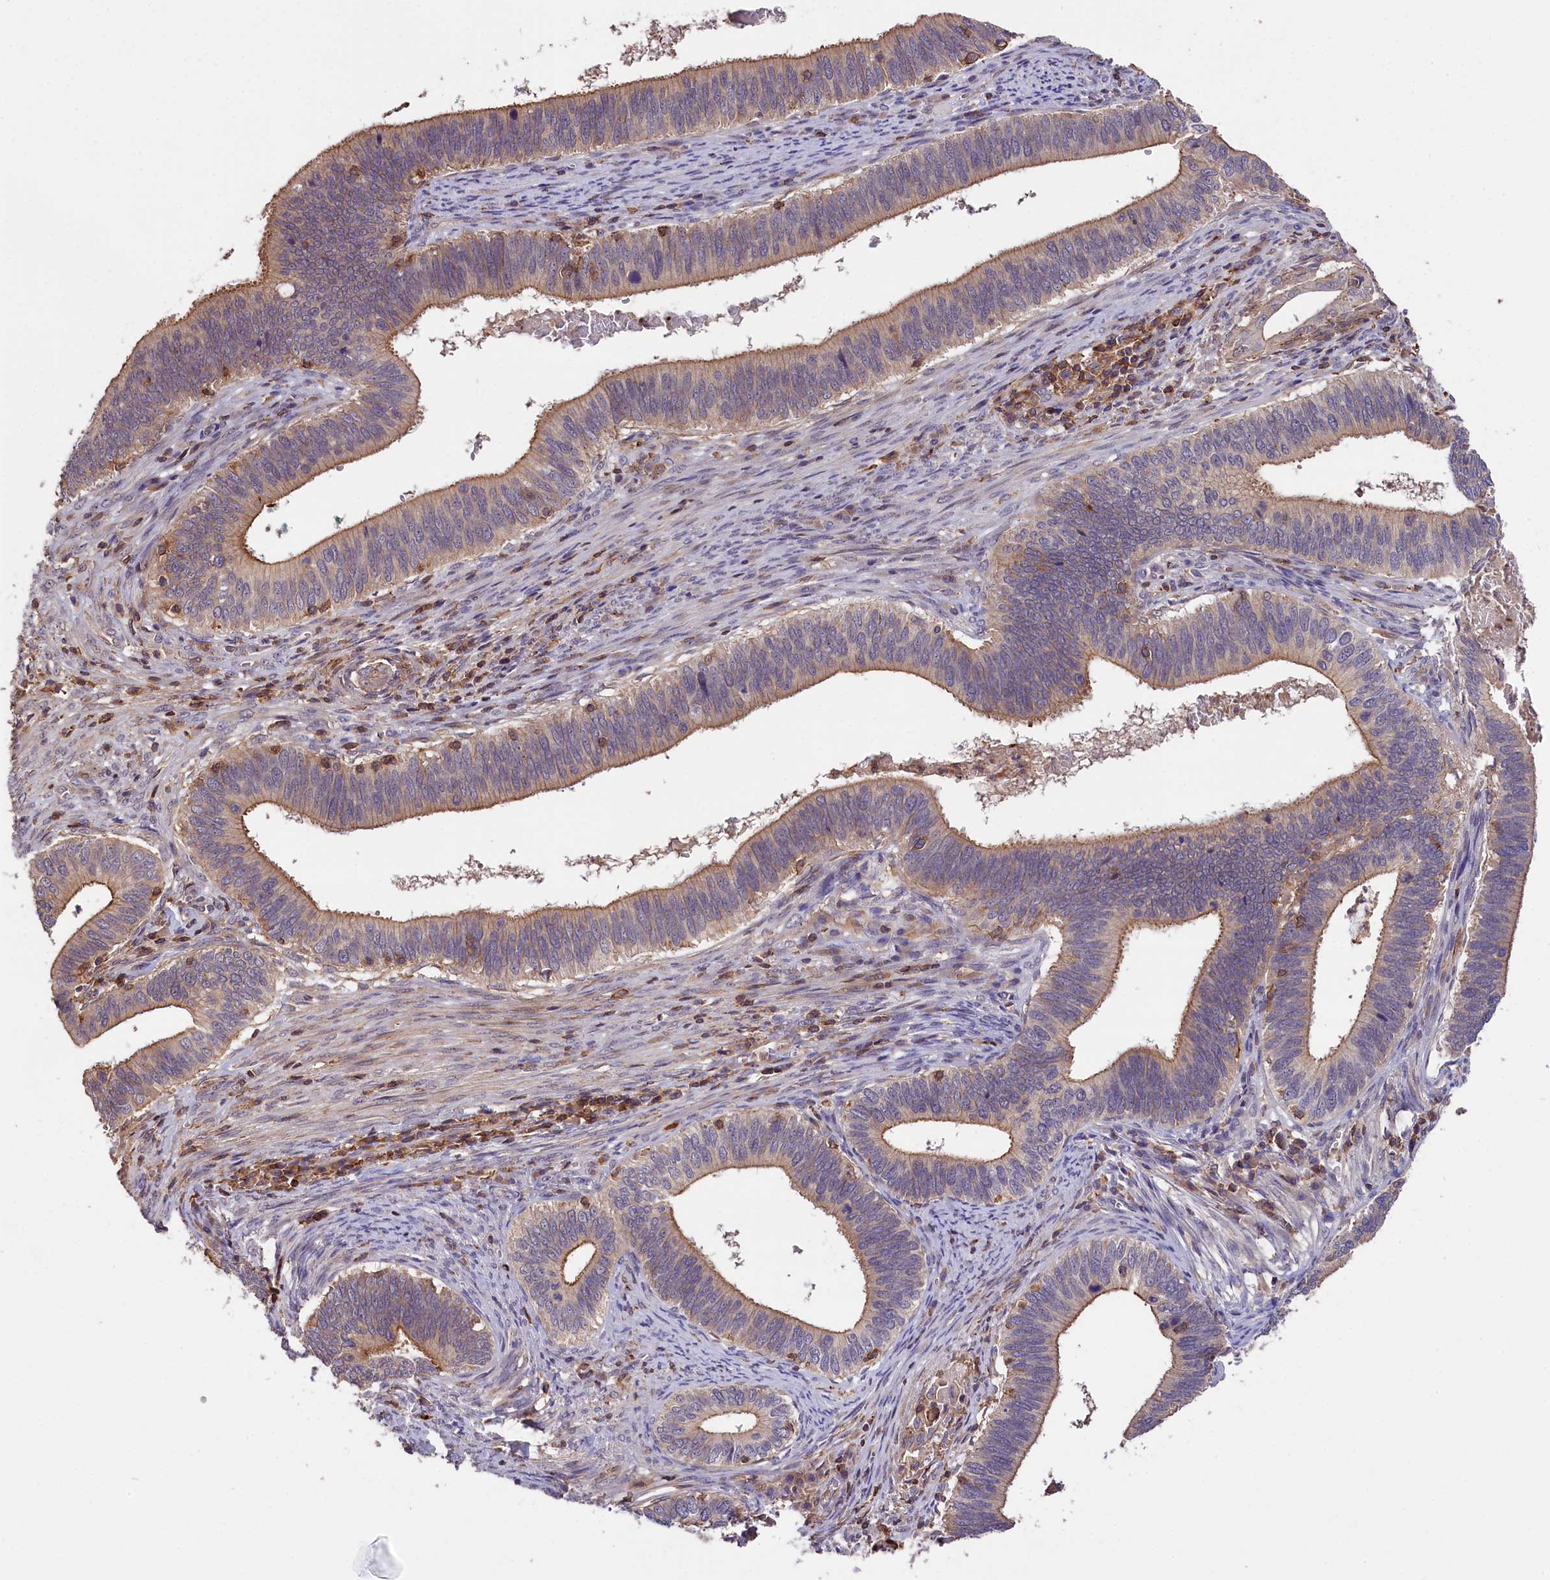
{"staining": {"intensity": "moderate", "quantity": ">75%", "location": "cytoplasmic/membranous"}, "tissue": "cervical cancer", "cell_type": "Tumor cells", "image_type": "cancer", "snomed": [{"axis": "morphology", "description": "Adenocarcinoma, NOS"}, {"axis": "topography", "description": "Cervix"}], "caption": "This is a micrograph of IHC staining of cervical adenocarcinoma, which shows moderate expression in the cytoplasmic/membranous of tumor cells.", "gene": "SKIDA1", "patient": {"sex": "female", "age": 42}}